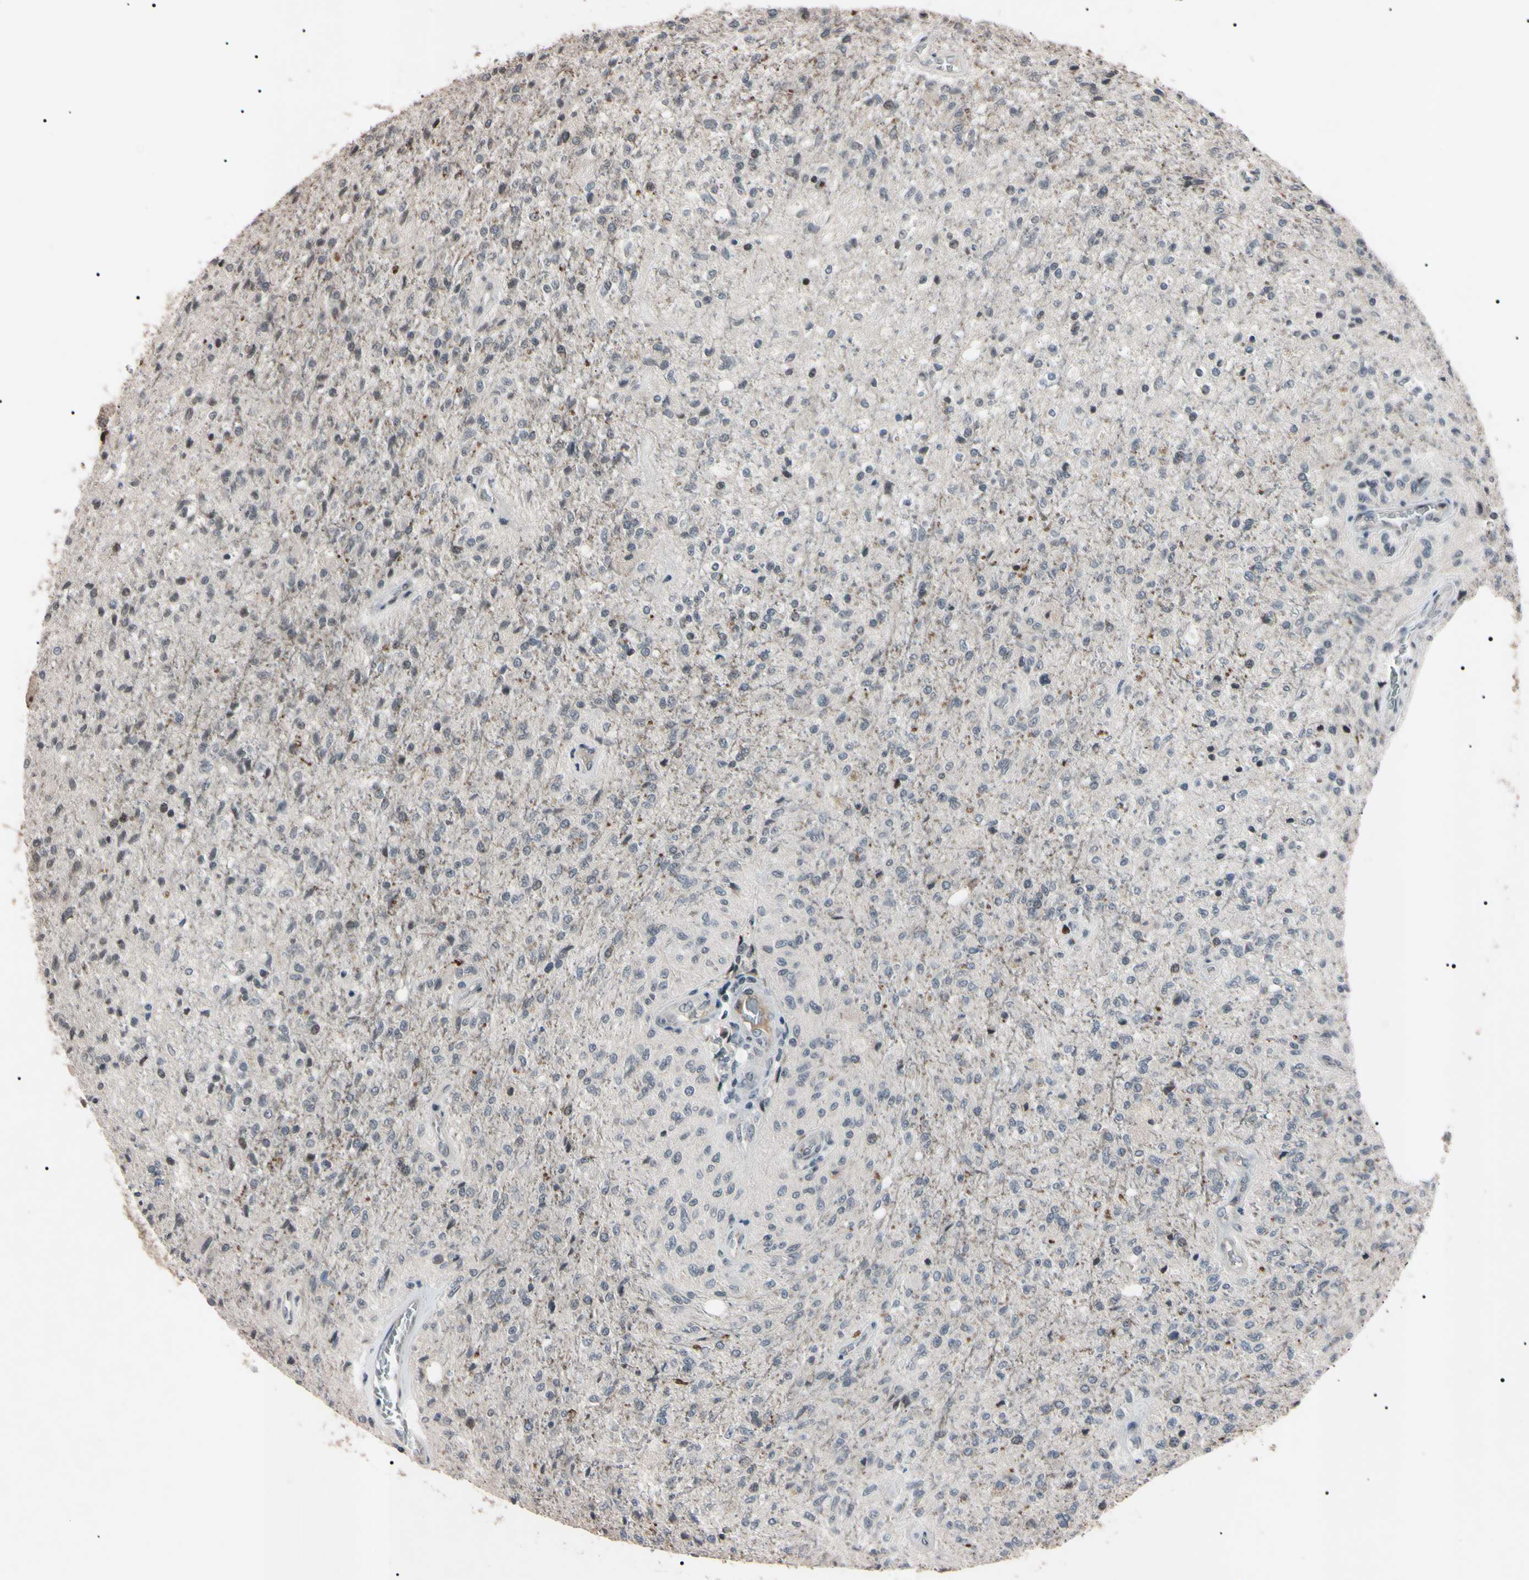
{"staining": {"intensity": "weak", "quantity": "<25%", "location": "nuclear"}, "tissue": "glioma", "cell_type": "Tumor cells", "image_type": "cancer", "snomed": [{"axis": "morphology", "description": "Normal tissue, NOS"}, {"axis": "morphology", "description": "Glioma, malignant, High grade"}, {"axis": "topography", "description": "Cerebral cortex"}], "caption": "Protein analysis of glioma displays no significant staining in tumor cells.", "gene": "YY1", "patient": {"sex": "male", "age": 77}}